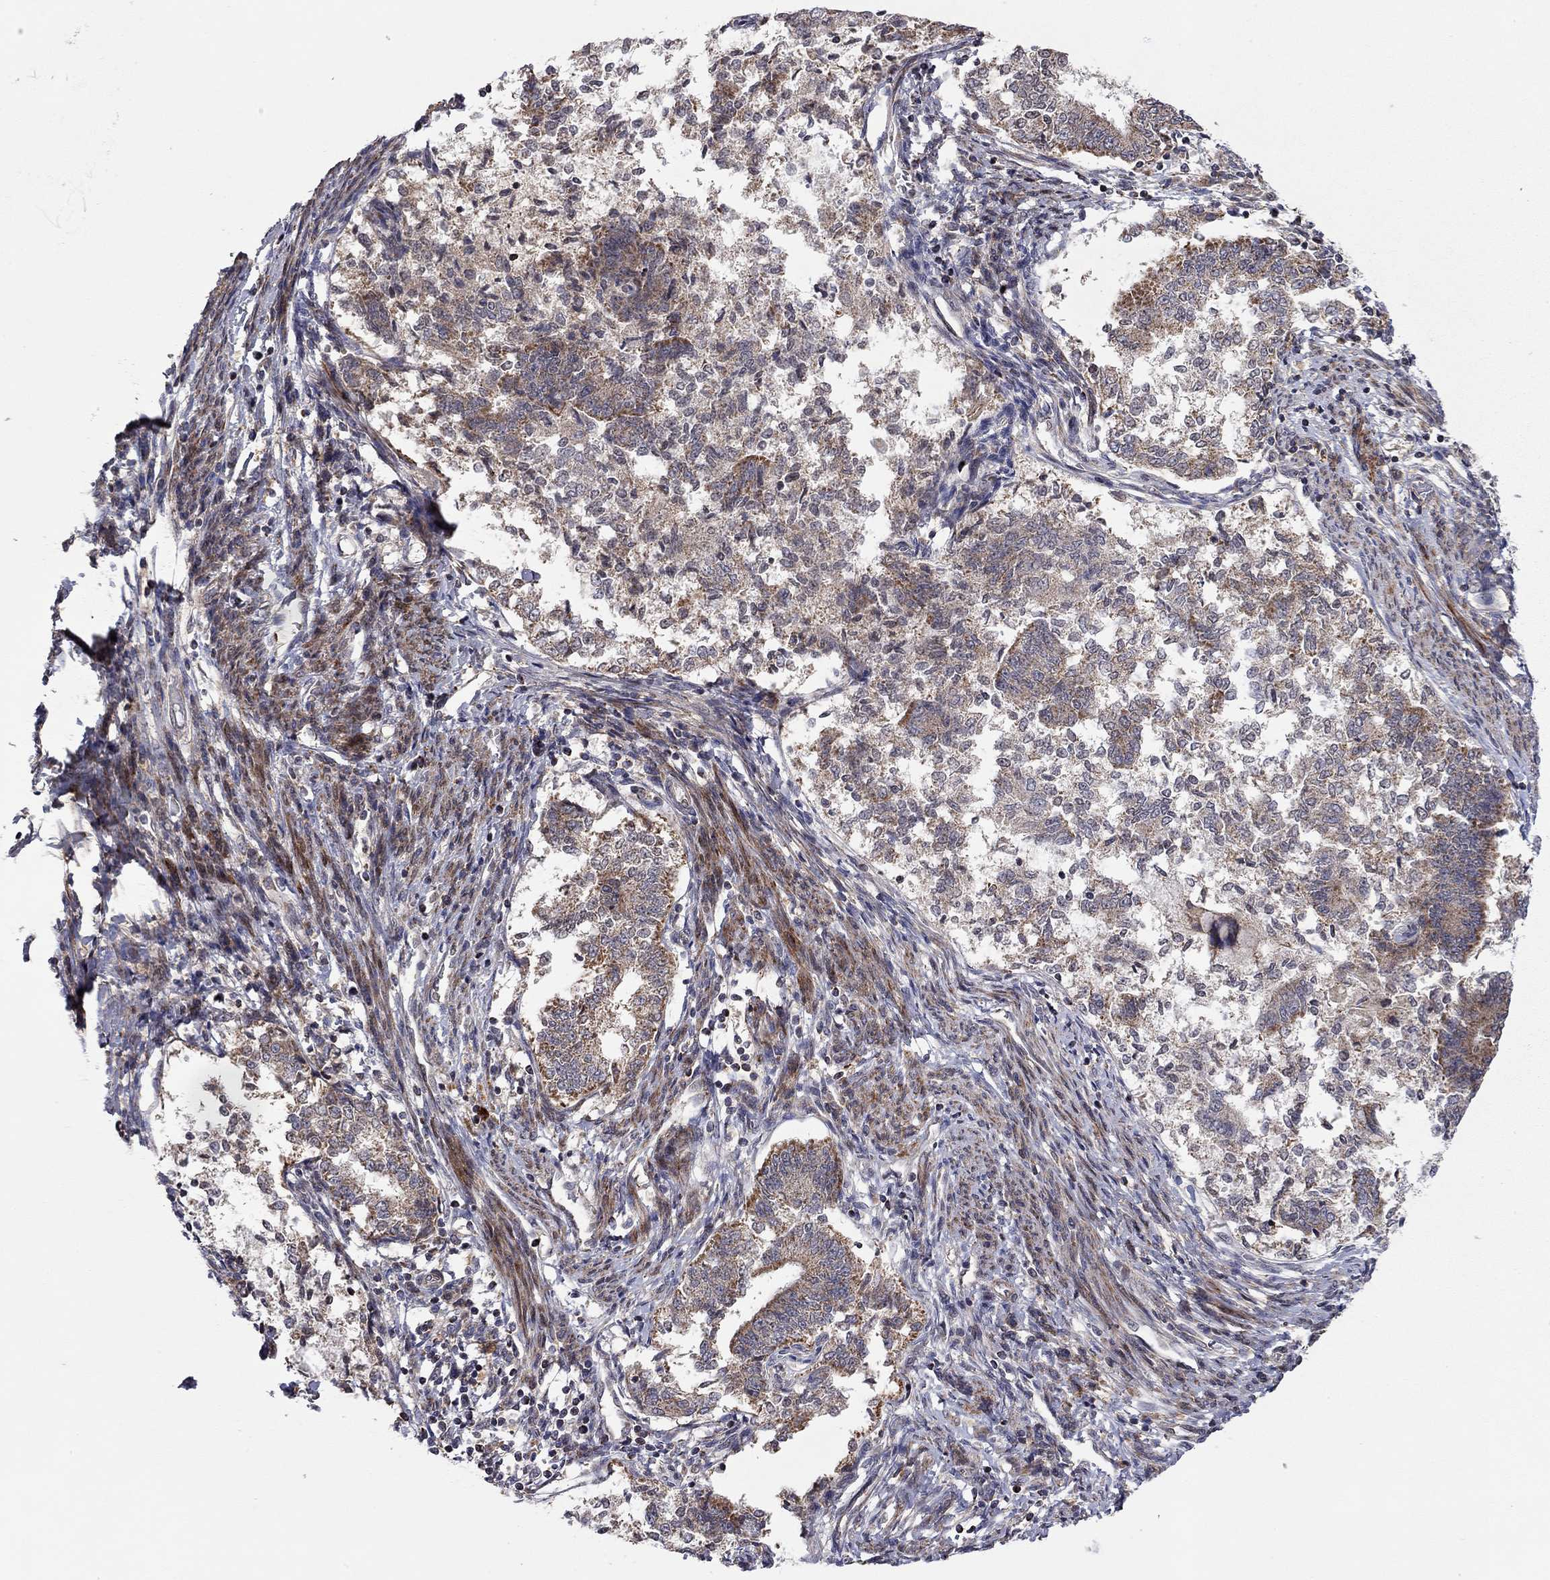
{"staining": {"intensity": "moderate", "quantity": "<25%", "location": "cytoplasmic/membranous"}, "tissue": "endometrial cancer", "cell_type": "Tumor cells", "image_type": "cancer", "snomed": [{"axis": "morphology", "description": "Adenocarcinoma, NOS"}, {"axis": "topography", "description": "Endometrium"}], "caption": "This is a photomicrograph of immunohistochemistry (IHC) staining of adenocarcinoma (endometrial), which shows moderate staining in the cytoplasmic/membranous of tumor cells.", "gene": "IDS", "patient": {"sex": "female", "age": 65}}